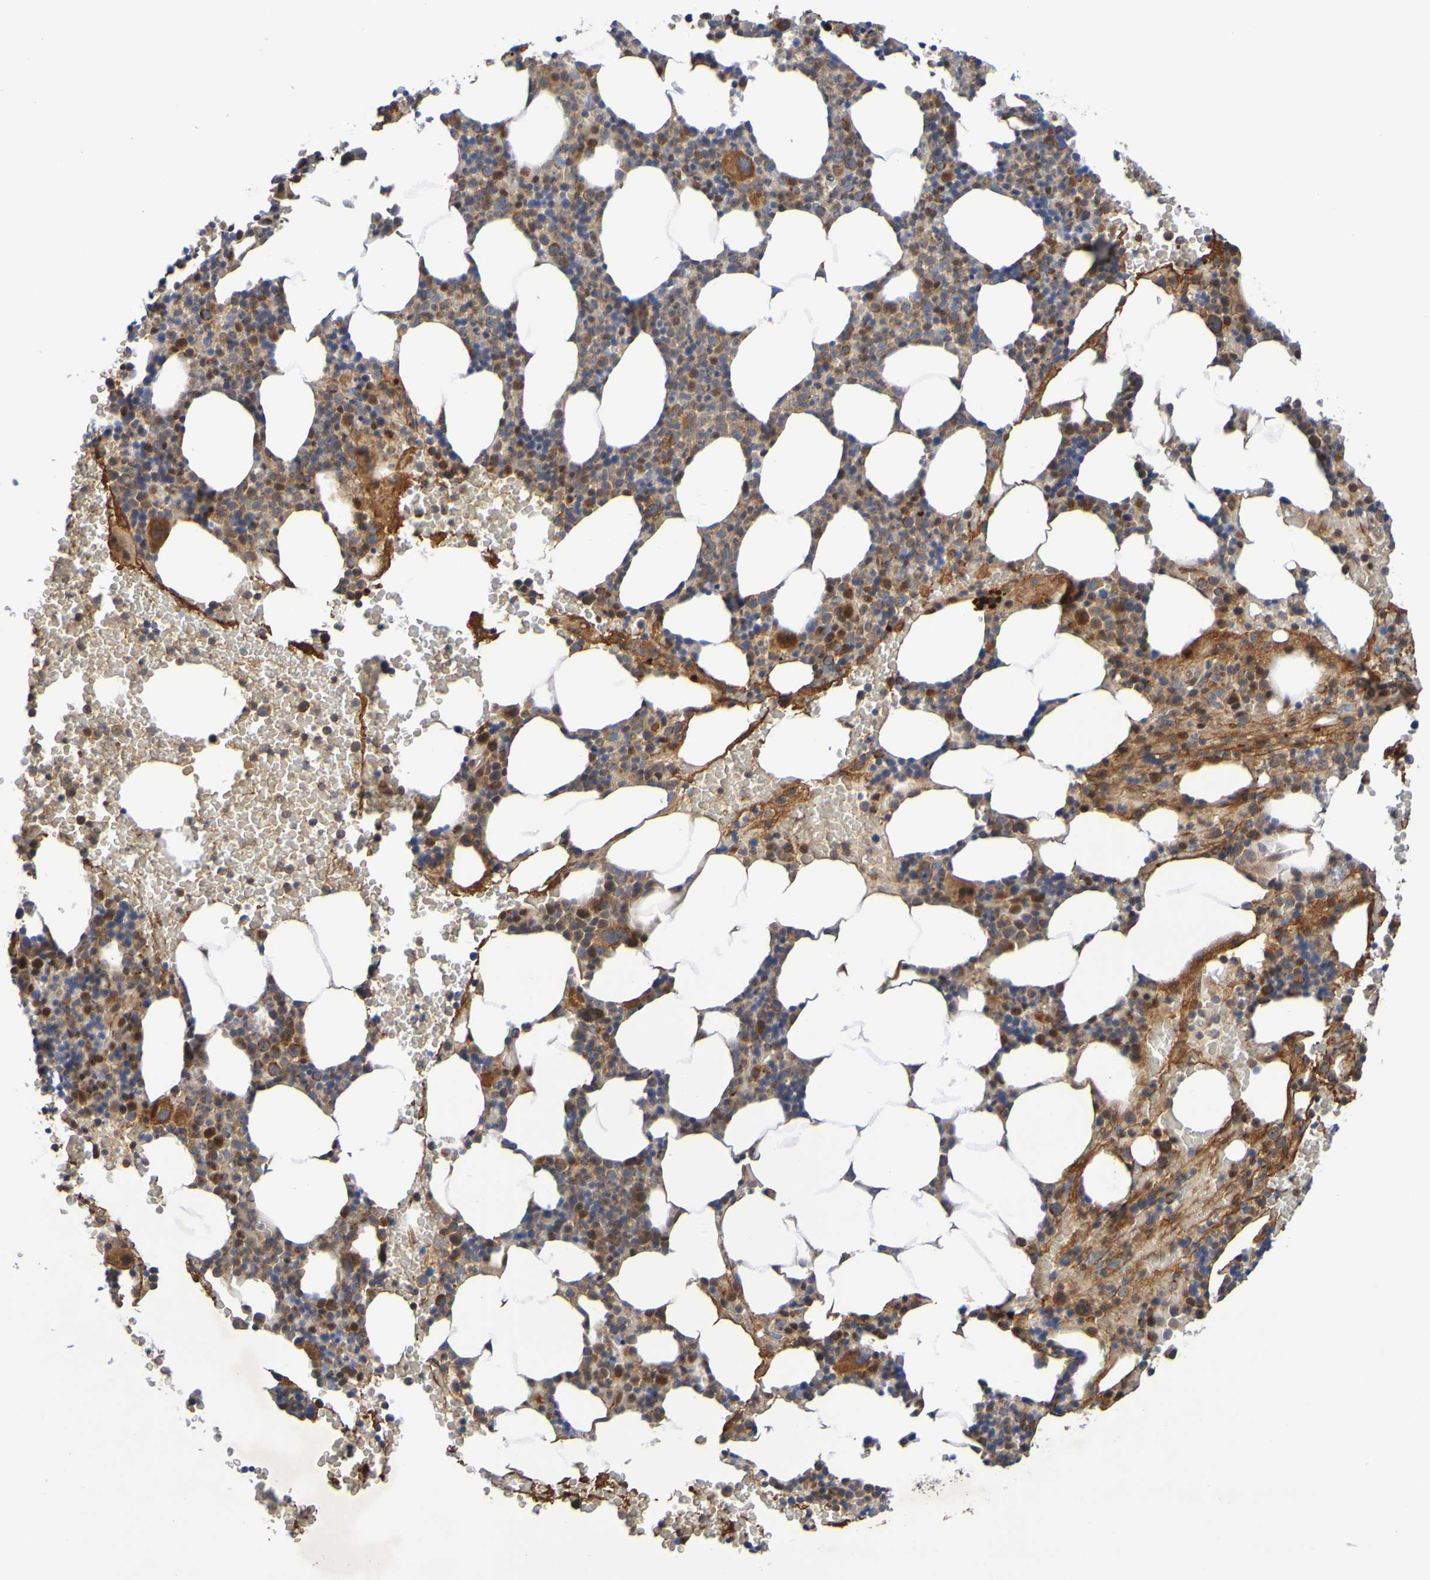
{"staining": {"intensity": "strong", "quantity": "25%-75%", "location": "cytoplasmic/membranous,nuclear"}, "tissue": "bone marrow", "cell_type": "Hematopoietic cells", "image_type": "normal", "snomed": [{"axis": "morphology", "description": "Normal tissue, NOS"}, {"axis": "morphology", "description": "Inflammation, NOS"}, {"axis": "topography", "description": "Bone marrow"}], "caption": "An immunohistochemistry (IHC) micrograph of benign tissue is shown. Protein staining in brown shows strong cytoplasmic/membranous,nuclear positivity in bone marrow within hematopoietic cells.", "gene": "CCDC51", "patient": {"sex": "female", "age": 70}}